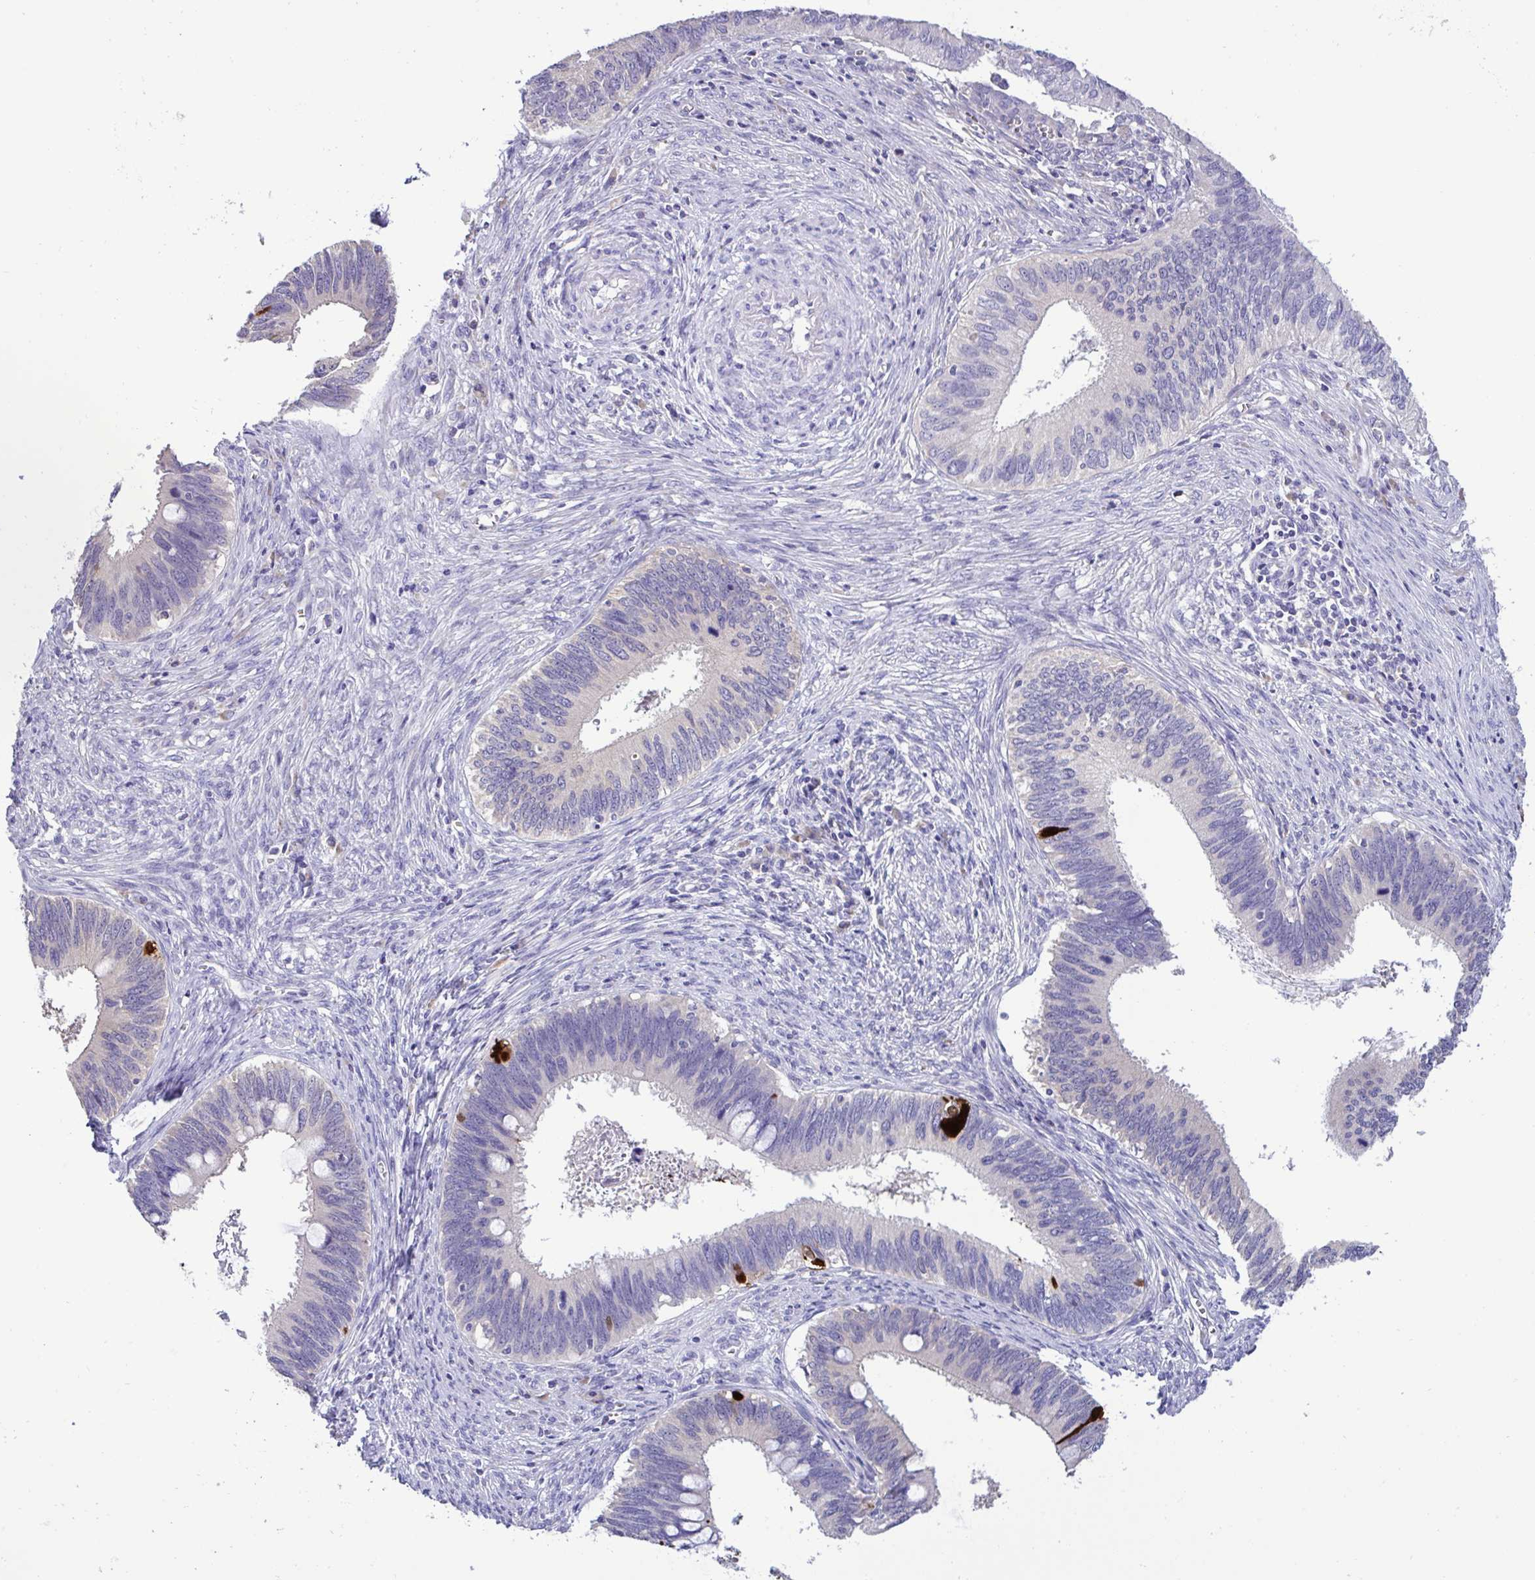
{"staining": {"intensity": "negative", "quantity": "none", "location": "none"}, "tissue": "cervical cancer", "cell_type": "Tumor cells", "image_type": "cancer", "snomed": [{"axis": "morphology", "description": "Adenocarcinoma, NOS"}, {"axis": "topography", "description": "Cervix"}], "caption": "Human cervical cancer (adenocarcinoma) stained for a protein using immunohistochemistry (IHC) exhibits no staining in tumor cells.", "gene": "ST8SIA2", "patient": {"sex": "female", "age": 42}}